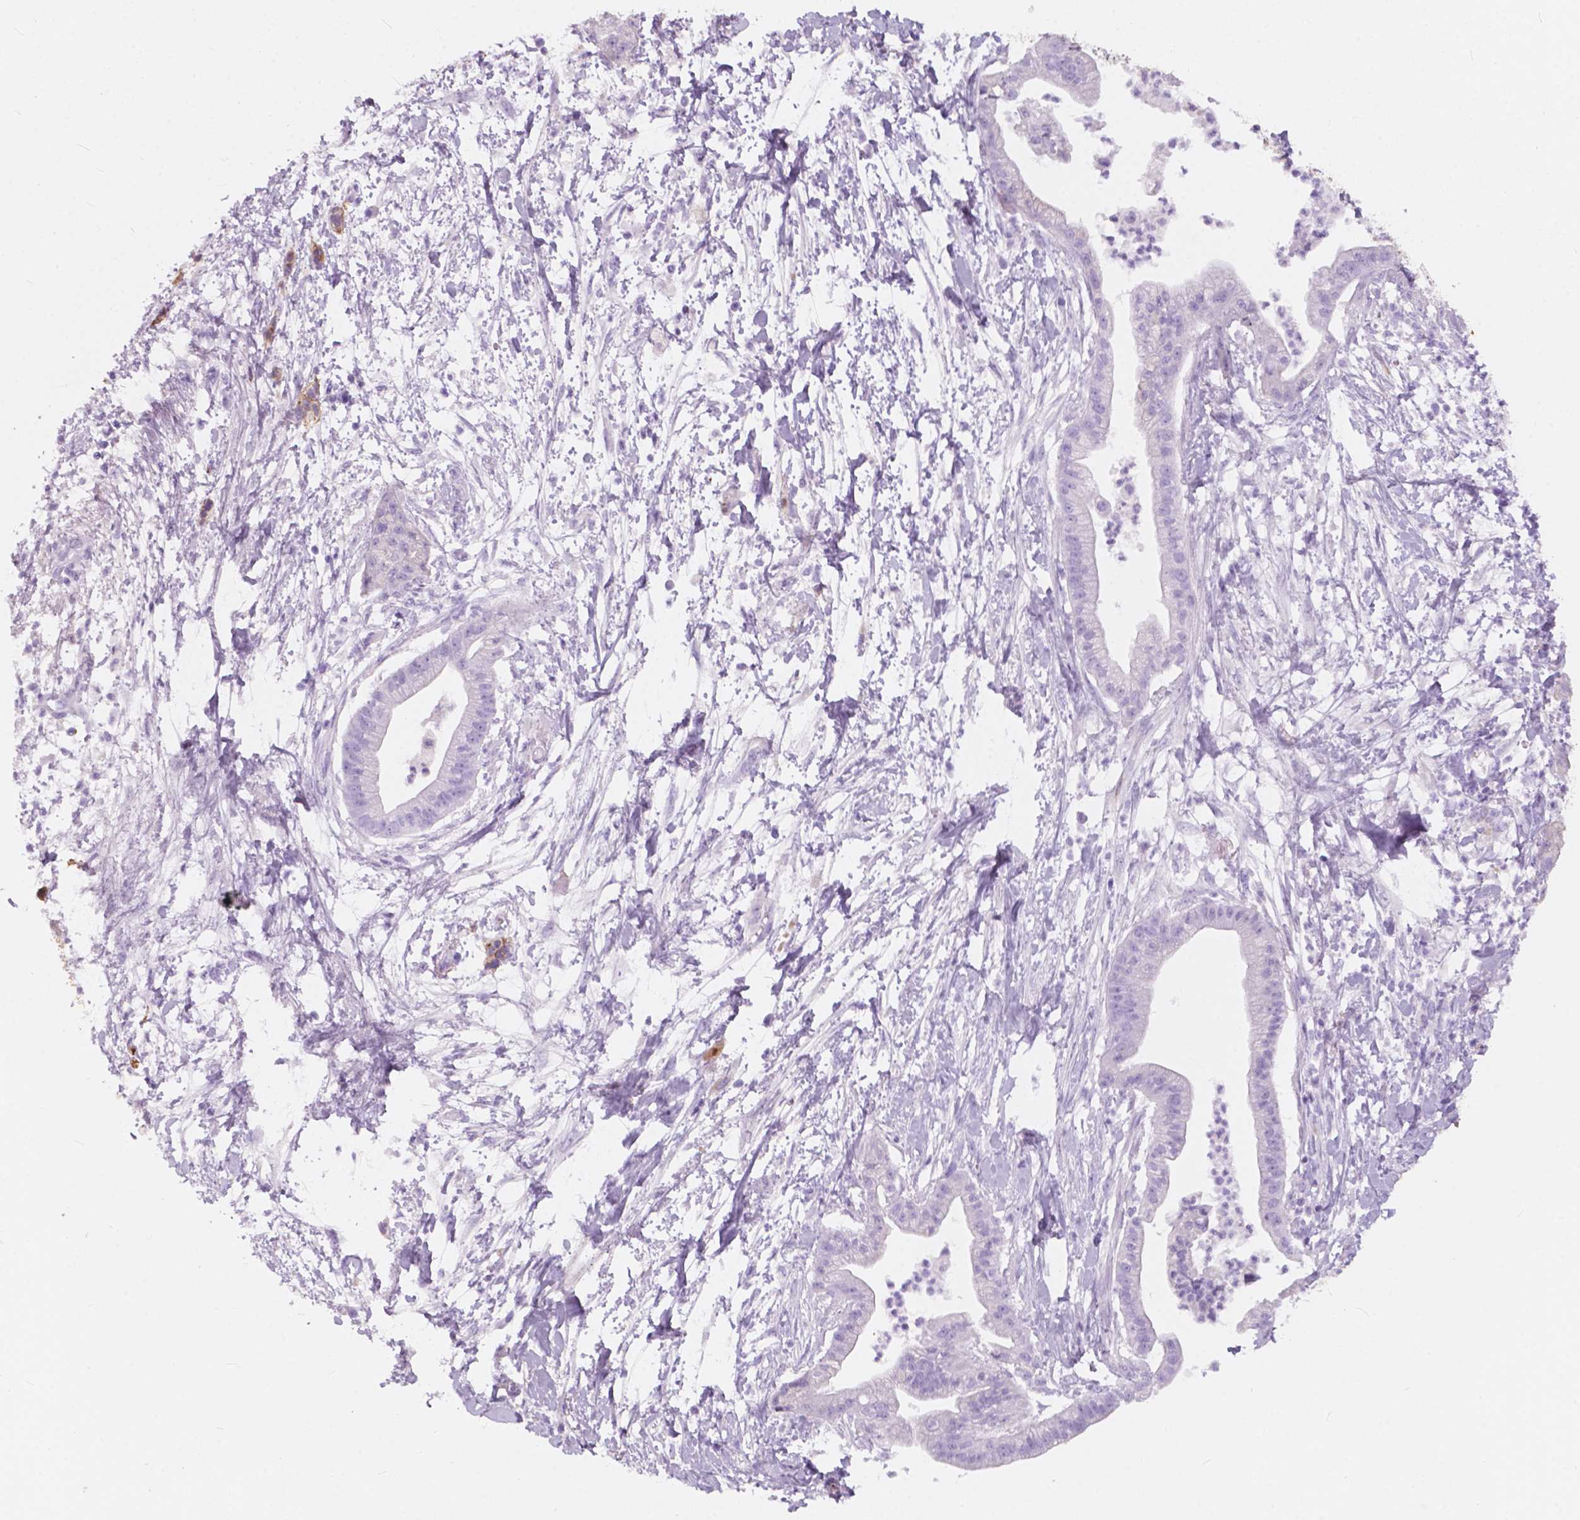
{"staining": {"intensity": "negative", "quantity": "none", "location": "none"}, "tissue": "pancreatic cancer", "cell_type": "Tumor cells", "image_type": "cancer", "snomed": [{"axis": "morphology", "description": "Normal tissue, NOS"}, {"axis": "morphology", "description": "Adenocarcinoma, NOS"}, {"axis": "topography", "description": "Lymph node"}, {"axis": "topography", "description": "Pancreas"}], "caption": "Adenocarcinoma (pancreatic) was stained to show a protein in brown. There is no significant staining in tumor cells.", "gene": "FXYD2", "patient": {"sex": "female", "age": 58}}